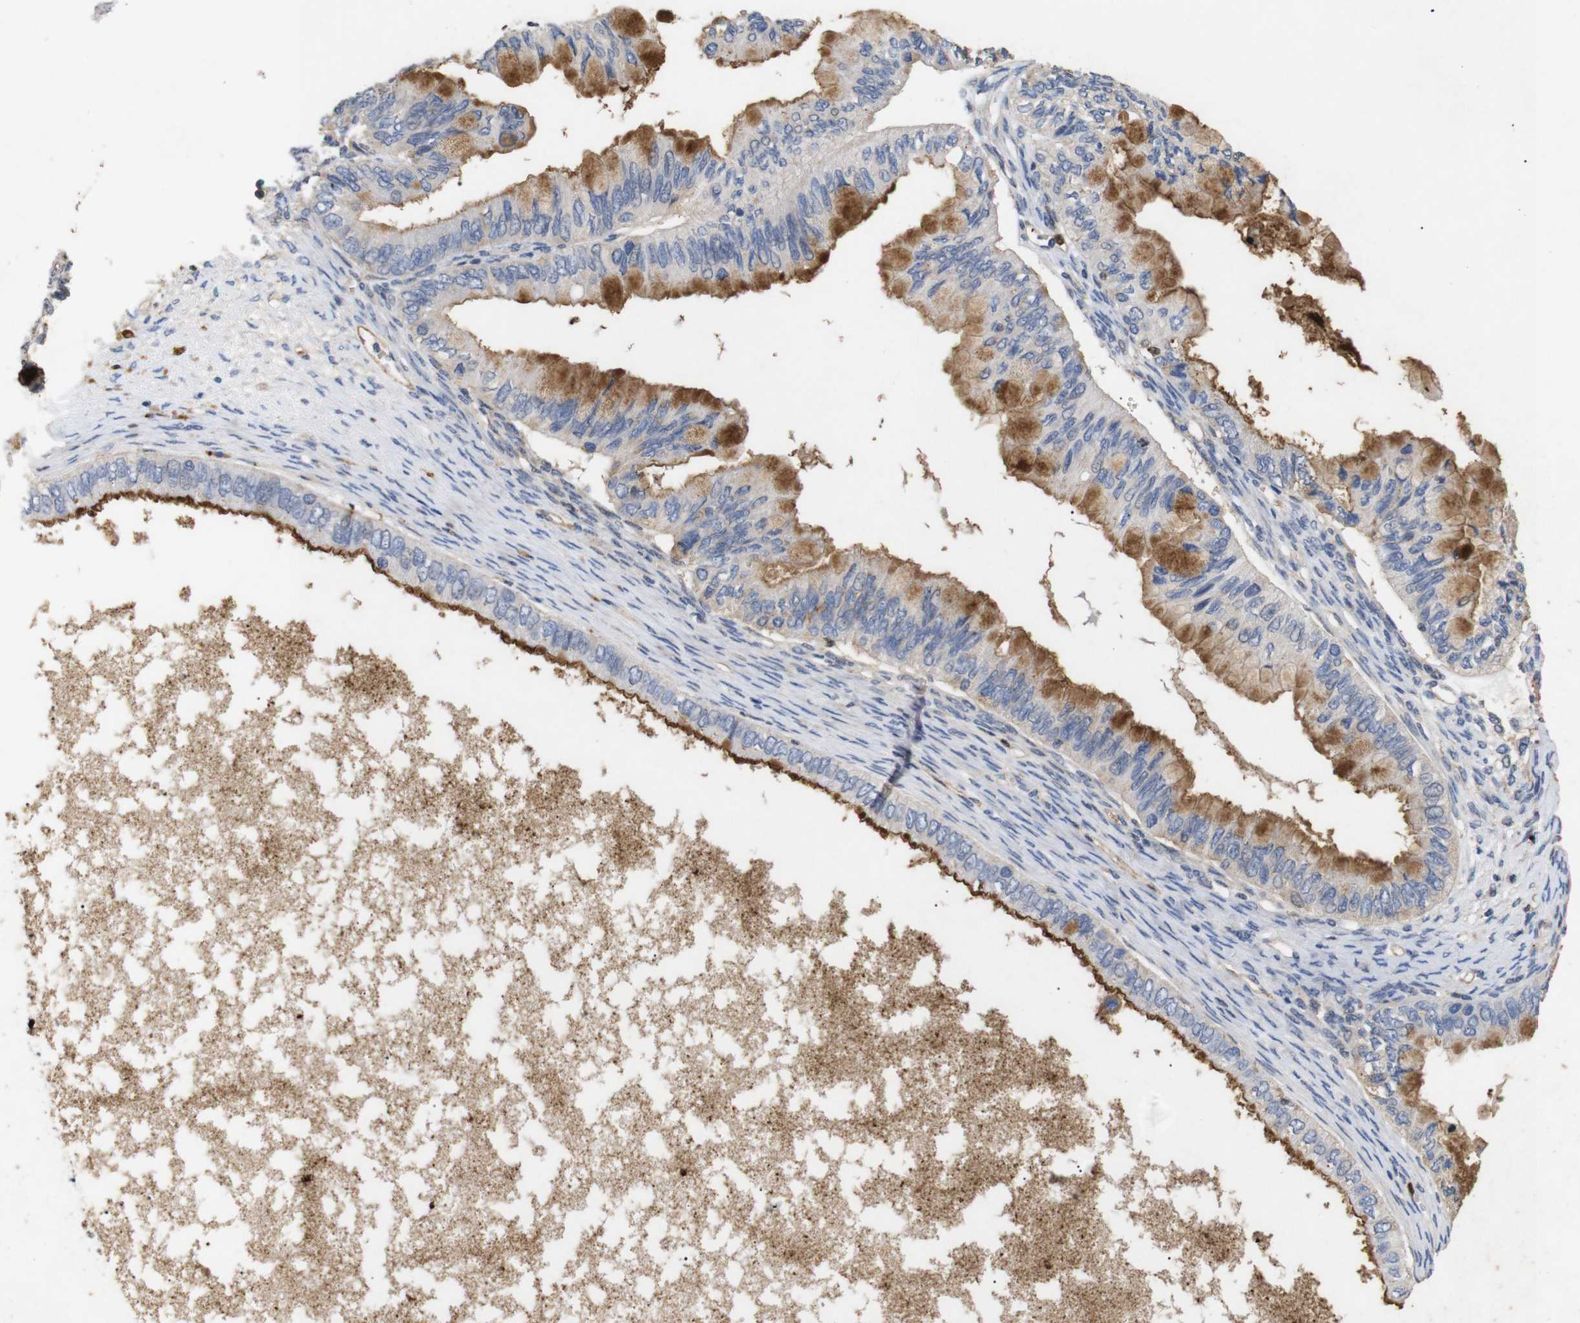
{"staining": {"intensity": "moderate", "quantity": "25%-75%", "location": "cytoplasmic/membranous"}, "tissue": "ovarian cancer", "cell_type": "Tumor cells", "image_type": "cancer", "snomed": [{"axis": "morphology", "description": "Cystadenocarcinoma, mucinous, NOS"}, {"axis": "topography", "description": "Ovary"}], "caption": "Tumor cells reveal moderate cytoplasmic/membranous staining in approximately 25%-75% of cells in ovarian cancer.", "gene": "SDCBP", "patient": {"sex": "female", "age": 80}}